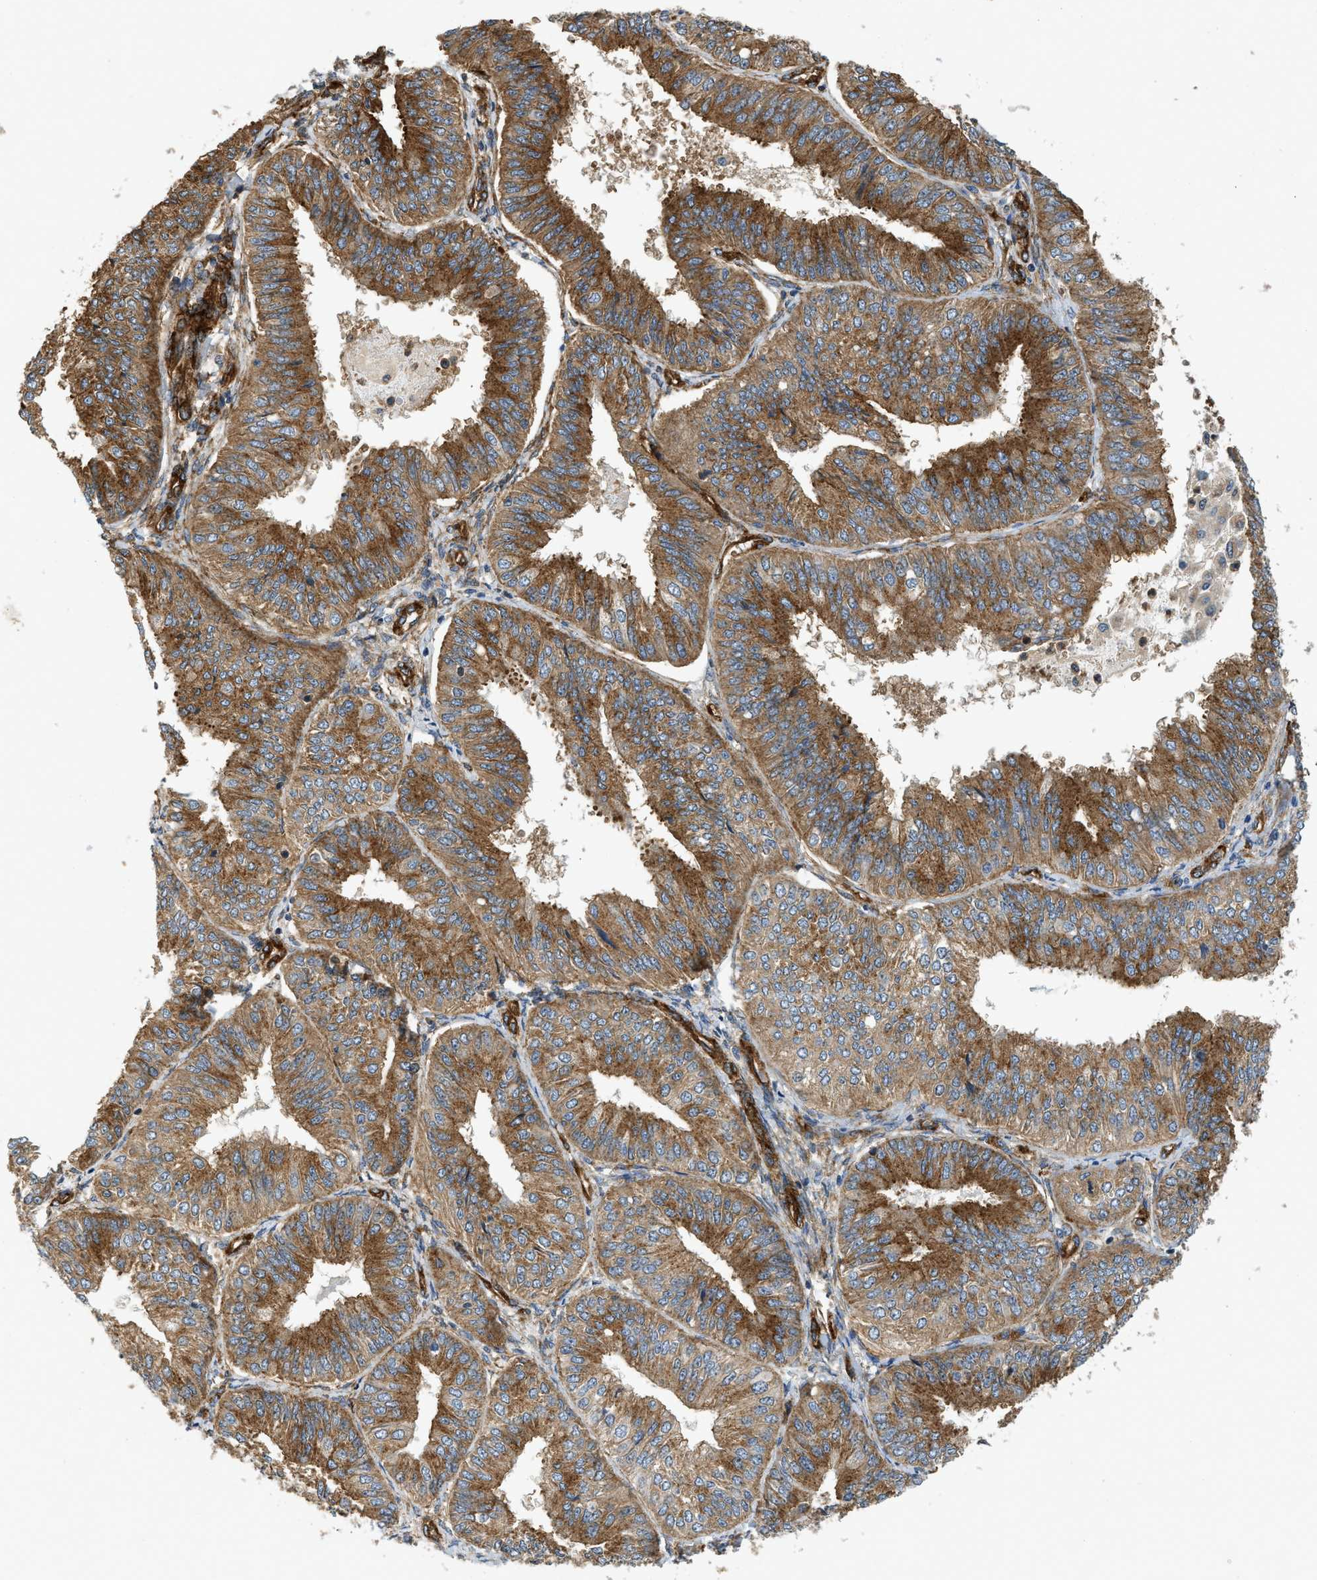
{"staining": {"intensity": "strong", "quantity": ">75%", "location": "cytoplasmic/membranous"}, "tissue": "endometrial cancer", "cell_type": "Tumor cells", "image_type": "cancer", "snomed": [{"axis": "morphology", "description": "Adenocarcinoma, NOS"}, {"axis": "topography", "description": "Endometrium"}], "caption": "There is high levels of strong cytoplasmic/membranous staining in tumor cells of endometrial adenocarcinoma, as demonstrated by immunohistochemical staining (brown color).", "gene": "HIP1", "patient": {"sex": "female", "age": 58}}